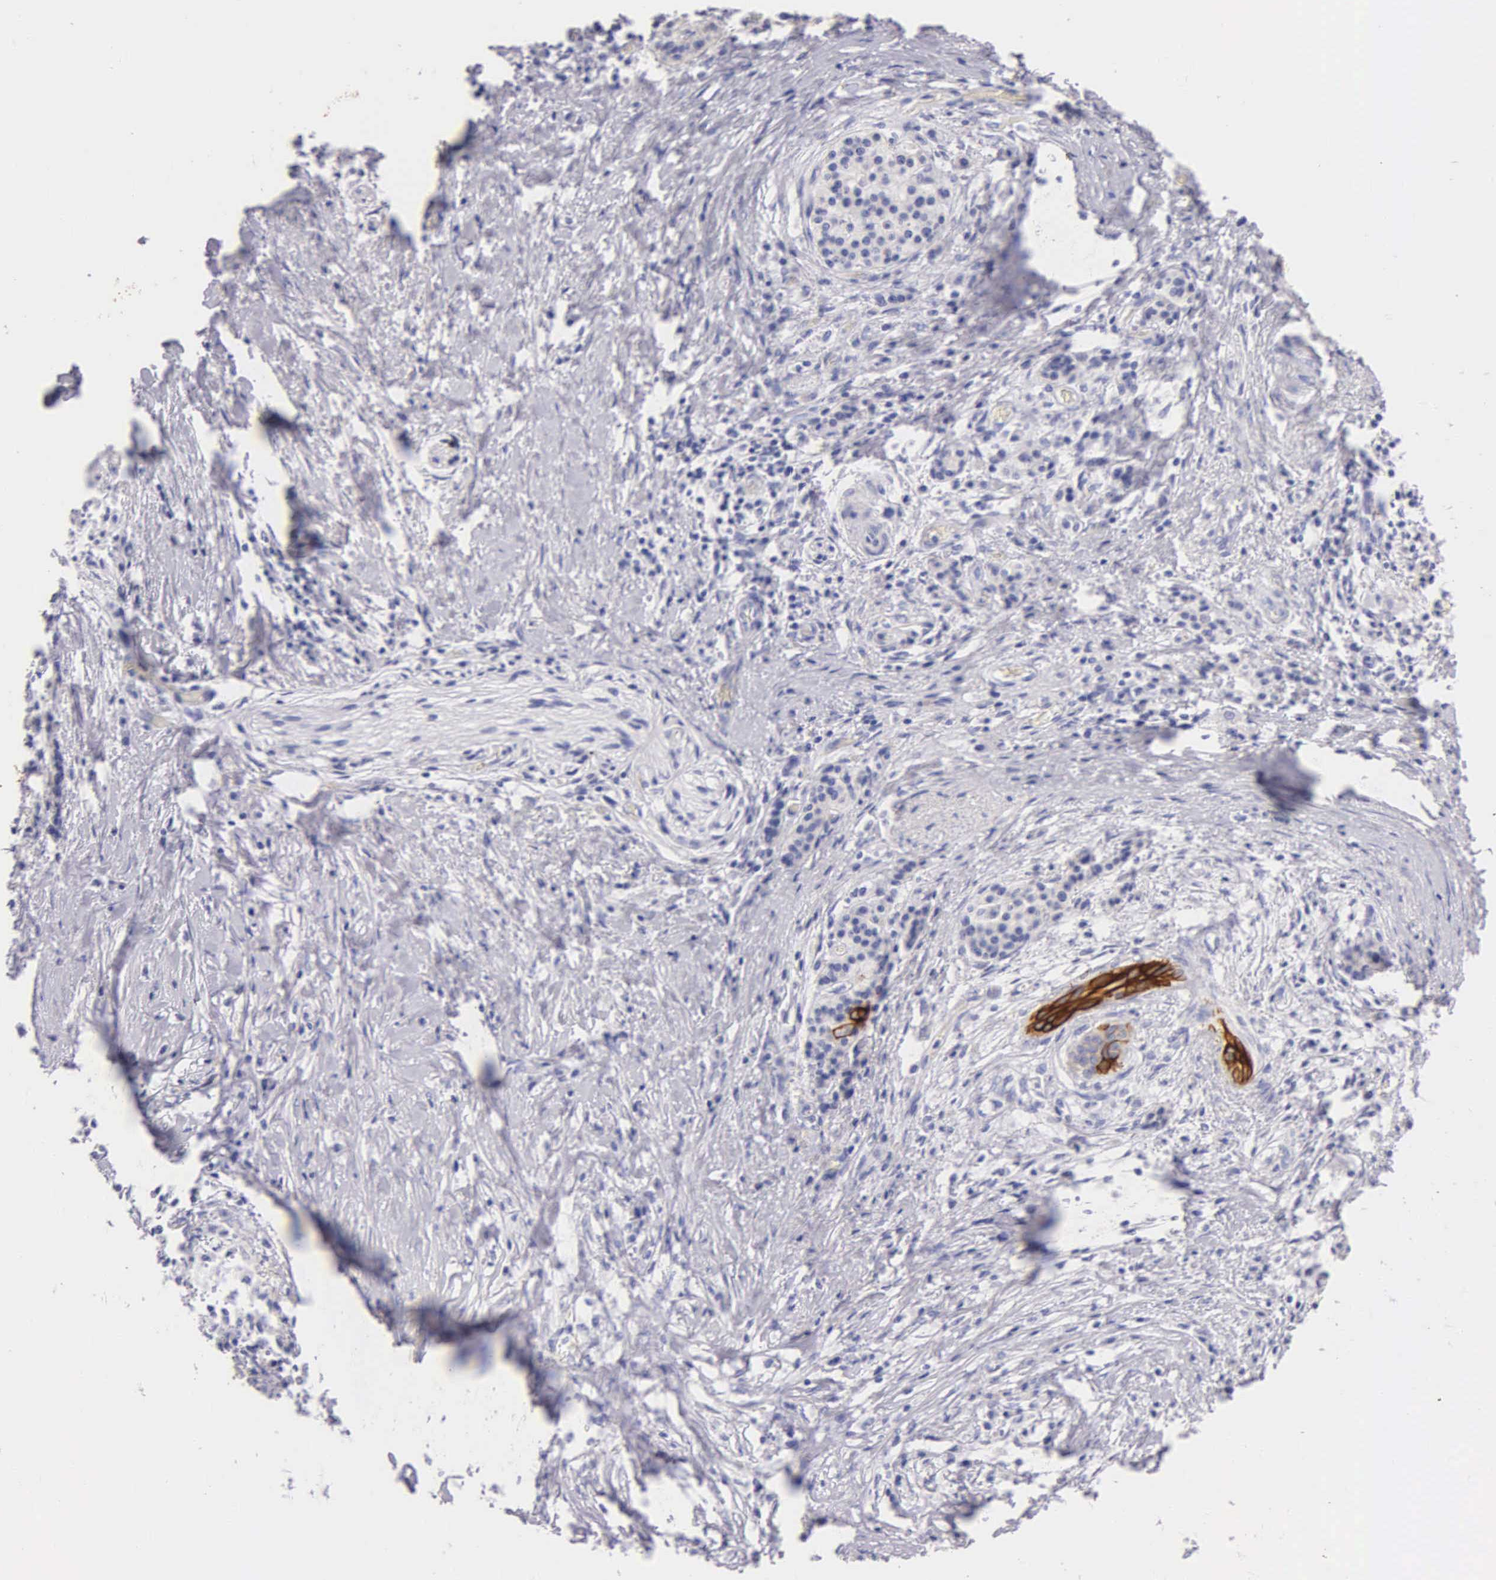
{"staining": {"intensity": "moderate", "quantity": "25%-75%", "location": "cytoplasmic/membranous"}, "tissue": "pancreatic cancer", "cell_type": "Tumor cells", "image_type": "cancer", "snomed": [{"axis": "morphology", "description": "Adenocarcinoma, NOS"}, {"axis": "topography", "description": "Pancreas"}], "caption": "A brown stain labels moderate cytoplasmic/membranous expression of a protein in adenocarcinoma (pancreatic) tumor cells. (Brightfield microscopy of DAB IHC at high magnification).", "gene": "KRT17", "patient": {"sex": "female", "age": 64}}